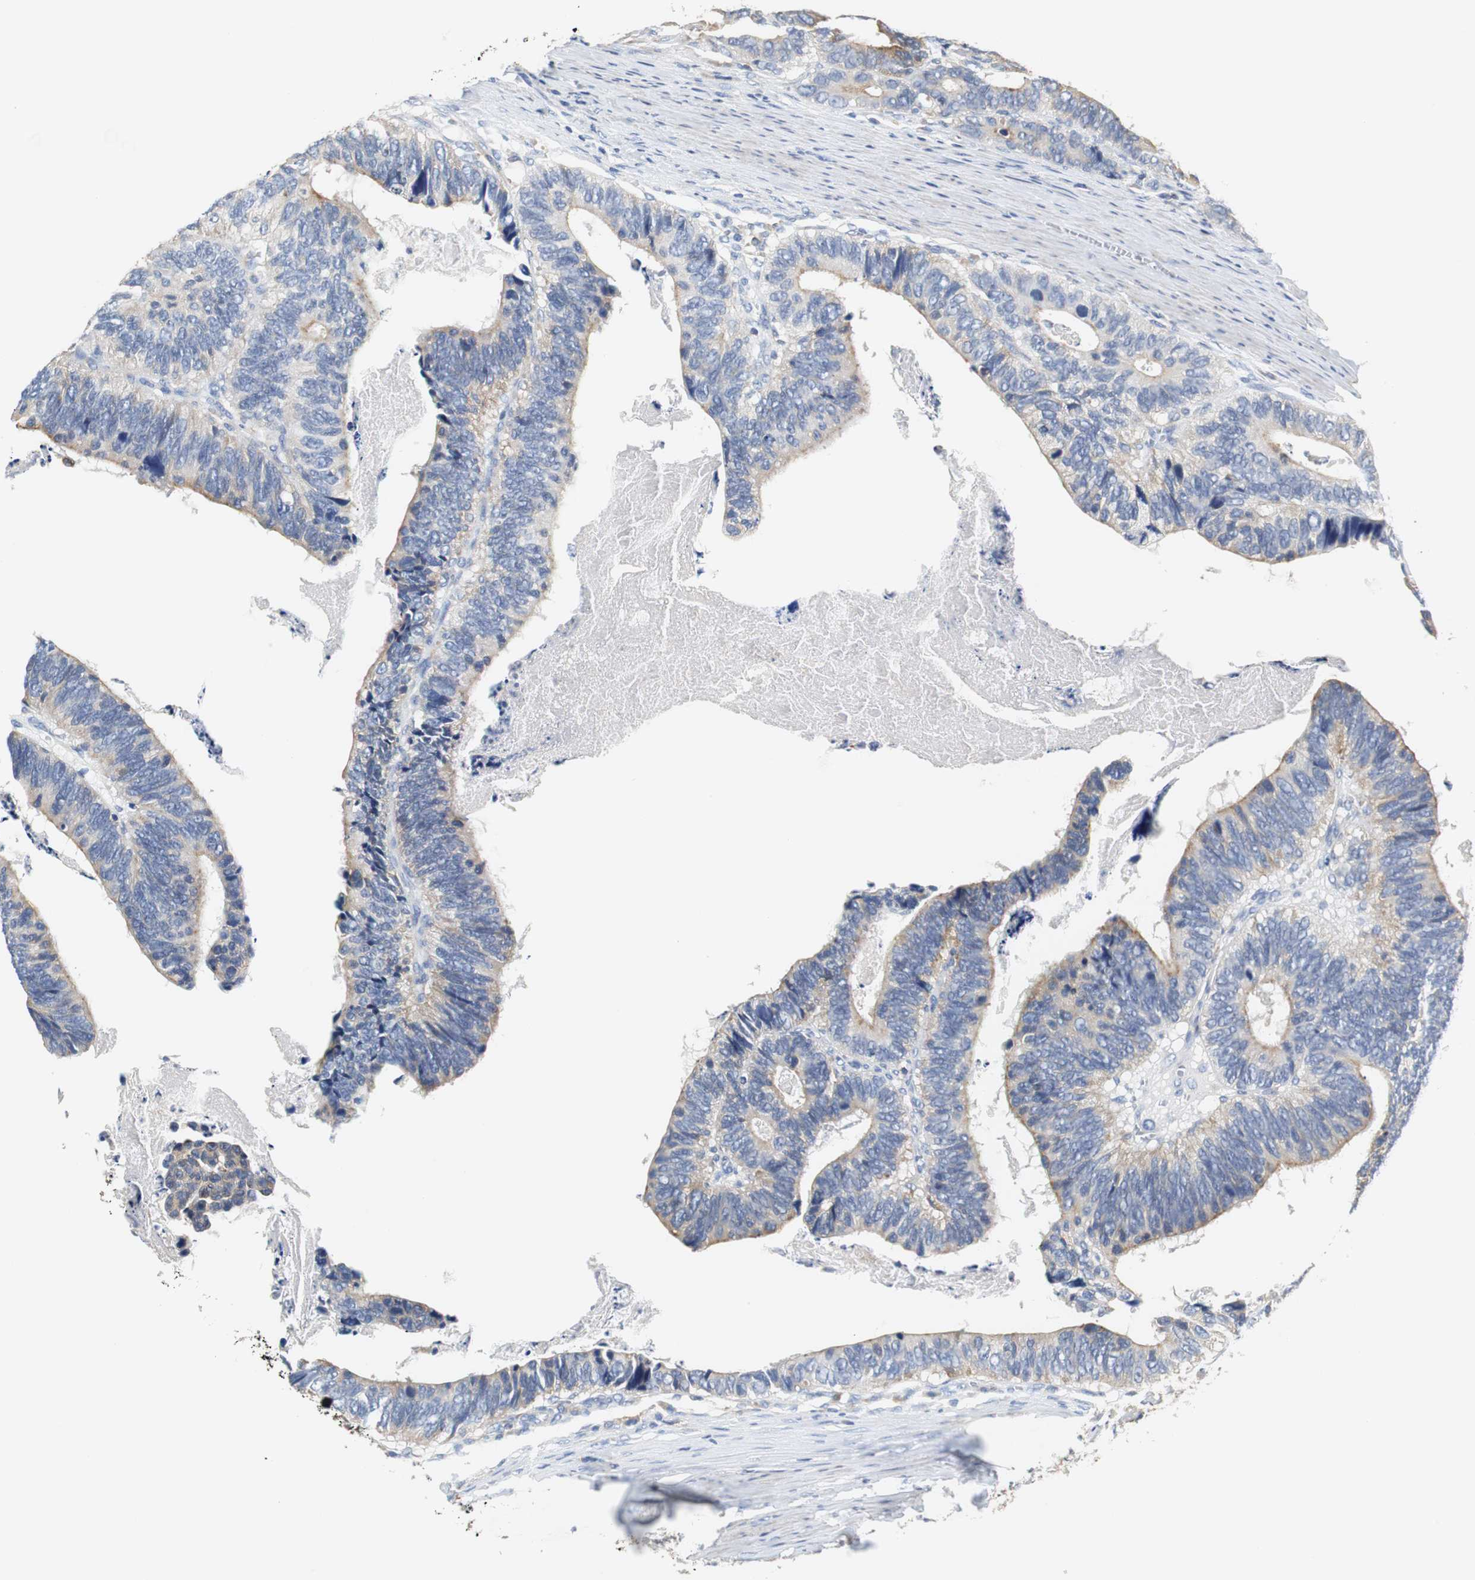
{"staining": {"intensity": "weak", "quantity": ">75%", "location": "cytoplasmic/membranous"}, "tissue": "colorectal cancer", "cell_type": "Tumor cells", "image_type": "cancer", "snomed": [{"axis": "morphology", "description": "Adenocarcinoma, NOS"}, {"axis": "topography", "description": "Colon"}], "caption": "This photomicrograph displays colorectal cancer (adenocarcinoma) stained with immunohistochemistry to label a protein in brown. The cytoplasmic/membranous of tumor cells show weak positivity for the protein. Nuclei are counter-stained blue.", "gene": "VAMP8", "patient": {"sex": "male", "age": 72}}